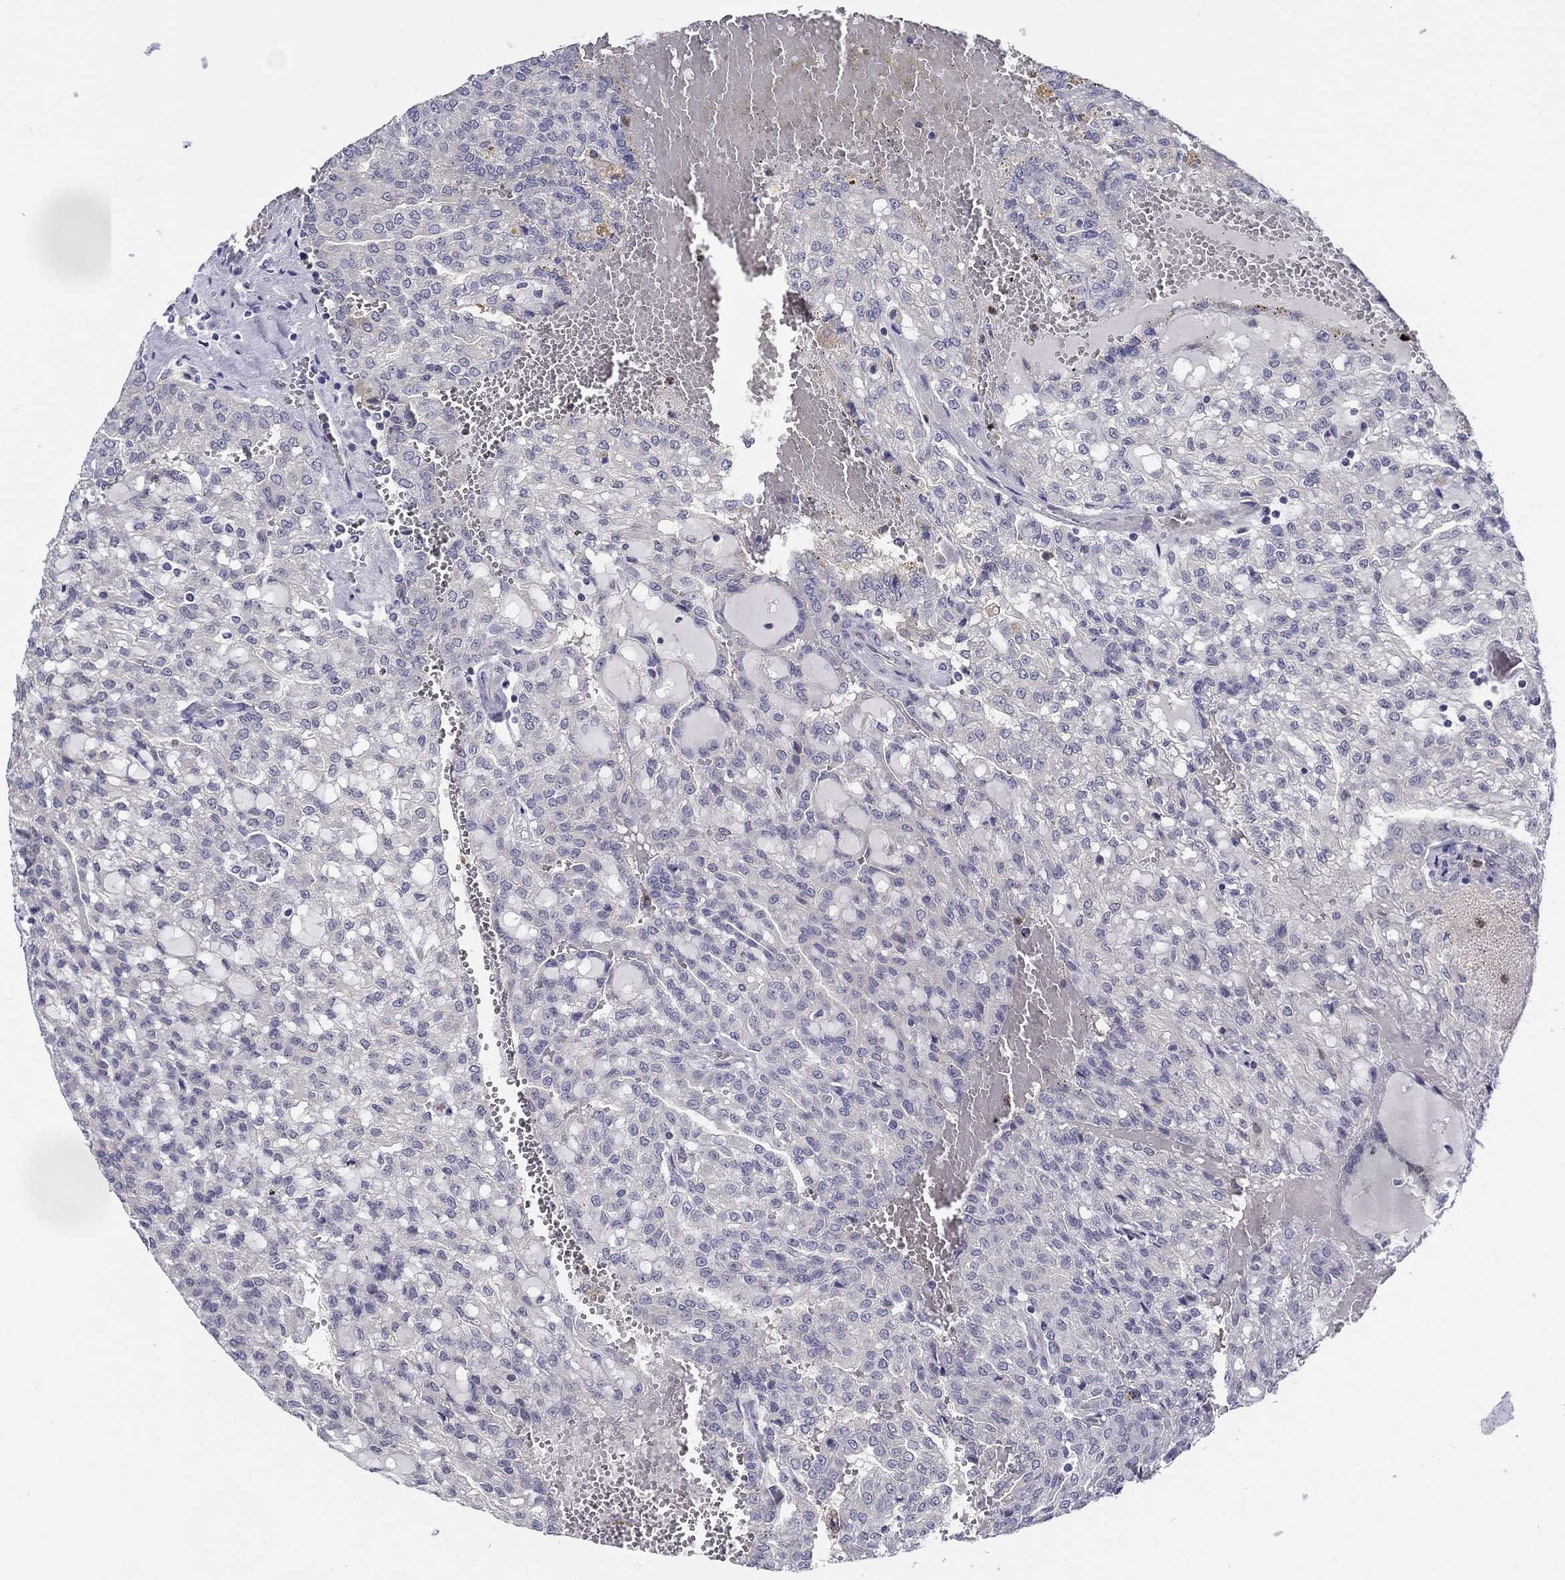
{"staining": {"intensity": "negative", "quantity": "none", "location": "none"}, "tissue": "renal cancer", "cell_type": "Tumor cells", "image_type": "cancer", "snomed": [{"axis": "morphology", "description": "Adenocarcinoma, NOS"}, {"axis": "topography", "description": "Kidney"}], "caption": "This is an IHC photomicrograph of human renal cancer. There is no expression in tumor cells.", "gene": "ABCG4", "patient": {"sex": "male", "age": 63}}